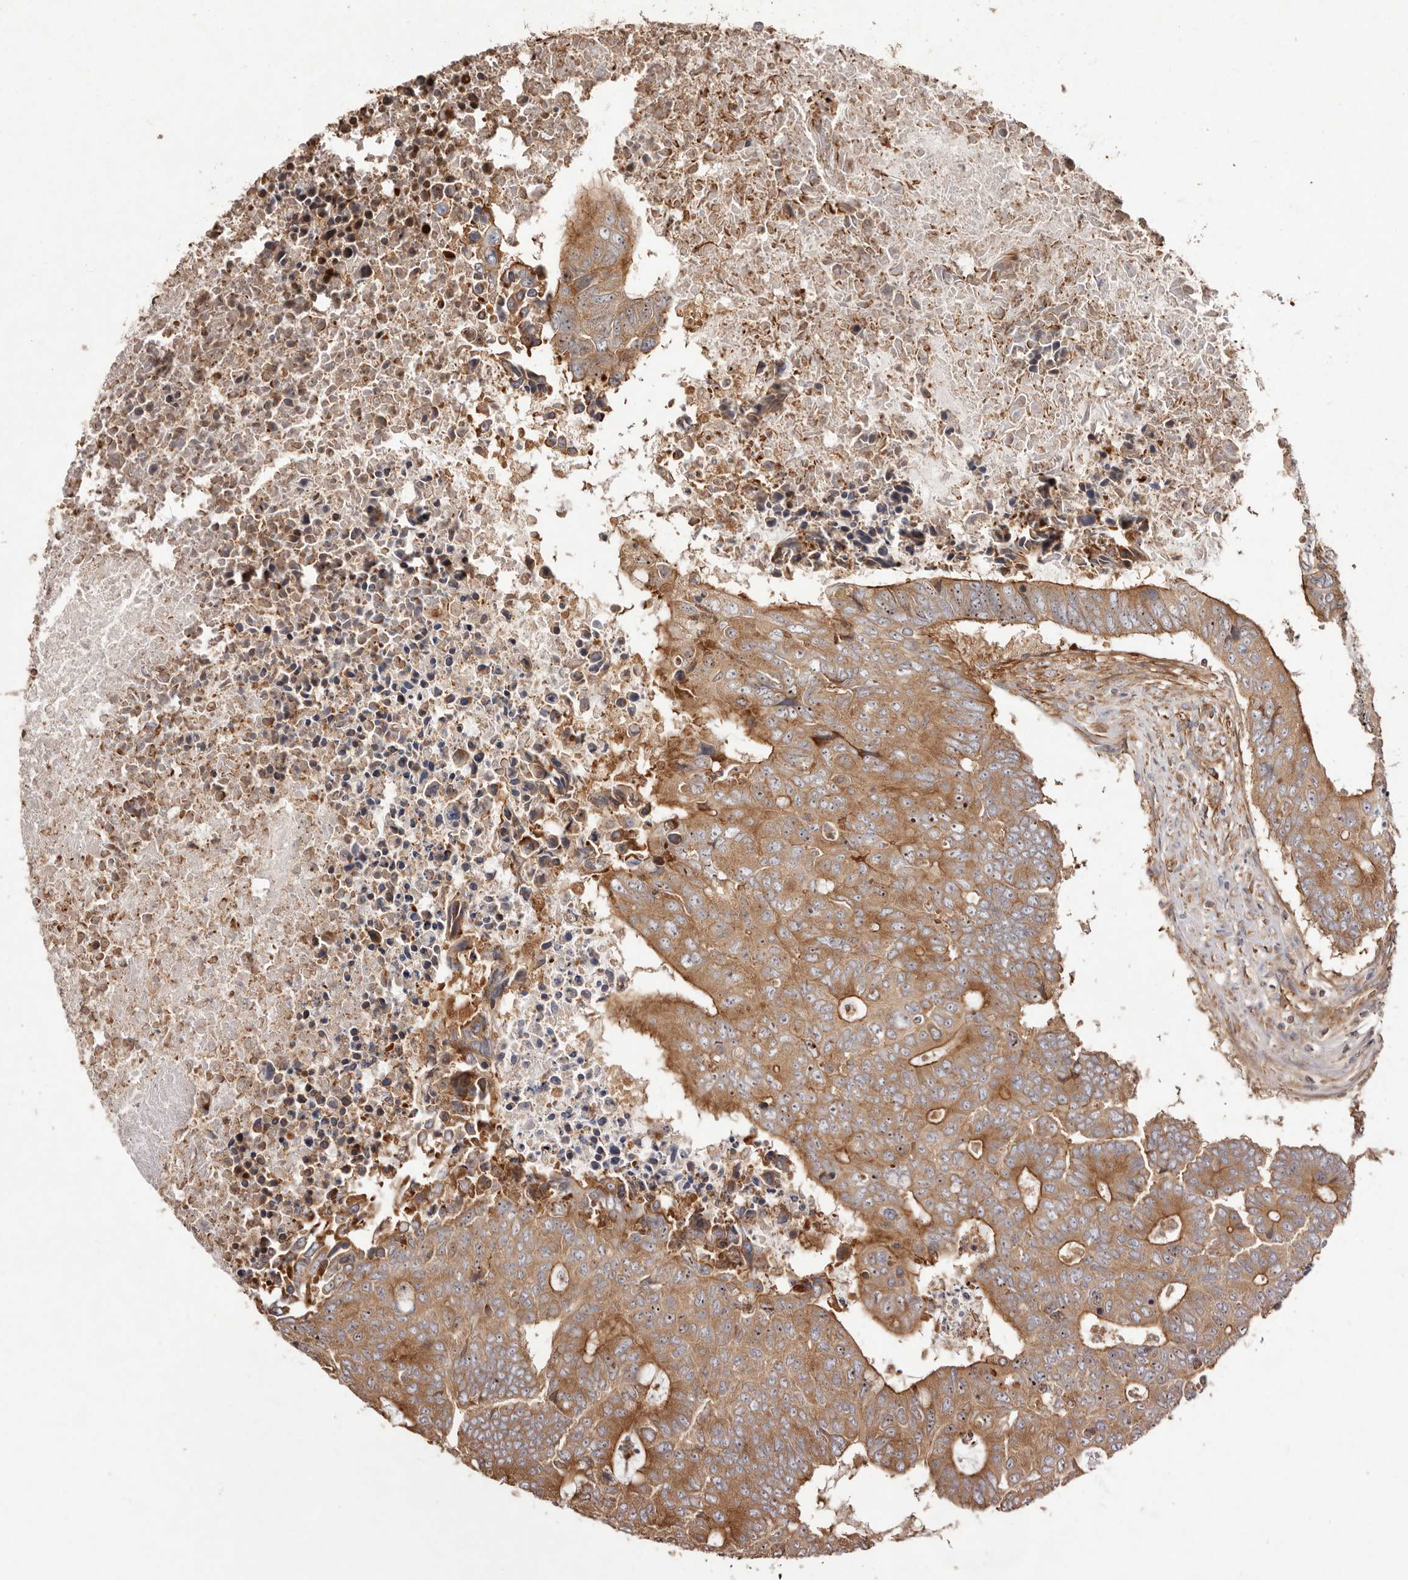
{"staining": {"intensity": "moderate", "quantity": ">75%", "location": "cytoplasmic/membranous,nuclear"}, "tissue": "colorectal cancer", "cell_type": "Tumor cells", "image_type": "cancer", "snomed": [{"axis": "morphology", "description": "Adenocarcinoma, NOS"}, {"axis": "topography", "description": "Colon"}], "caption": "Immunohistochemistry micrograph of human colorectal adenocarcinoma stained for a protein (brown), which displays medium levels of moderate cytoplasmic/membranous and nuclear expression in about >75% of tumor cells.", "gene": "RPS6", "patient": {"sex": "male", "age": 87}}